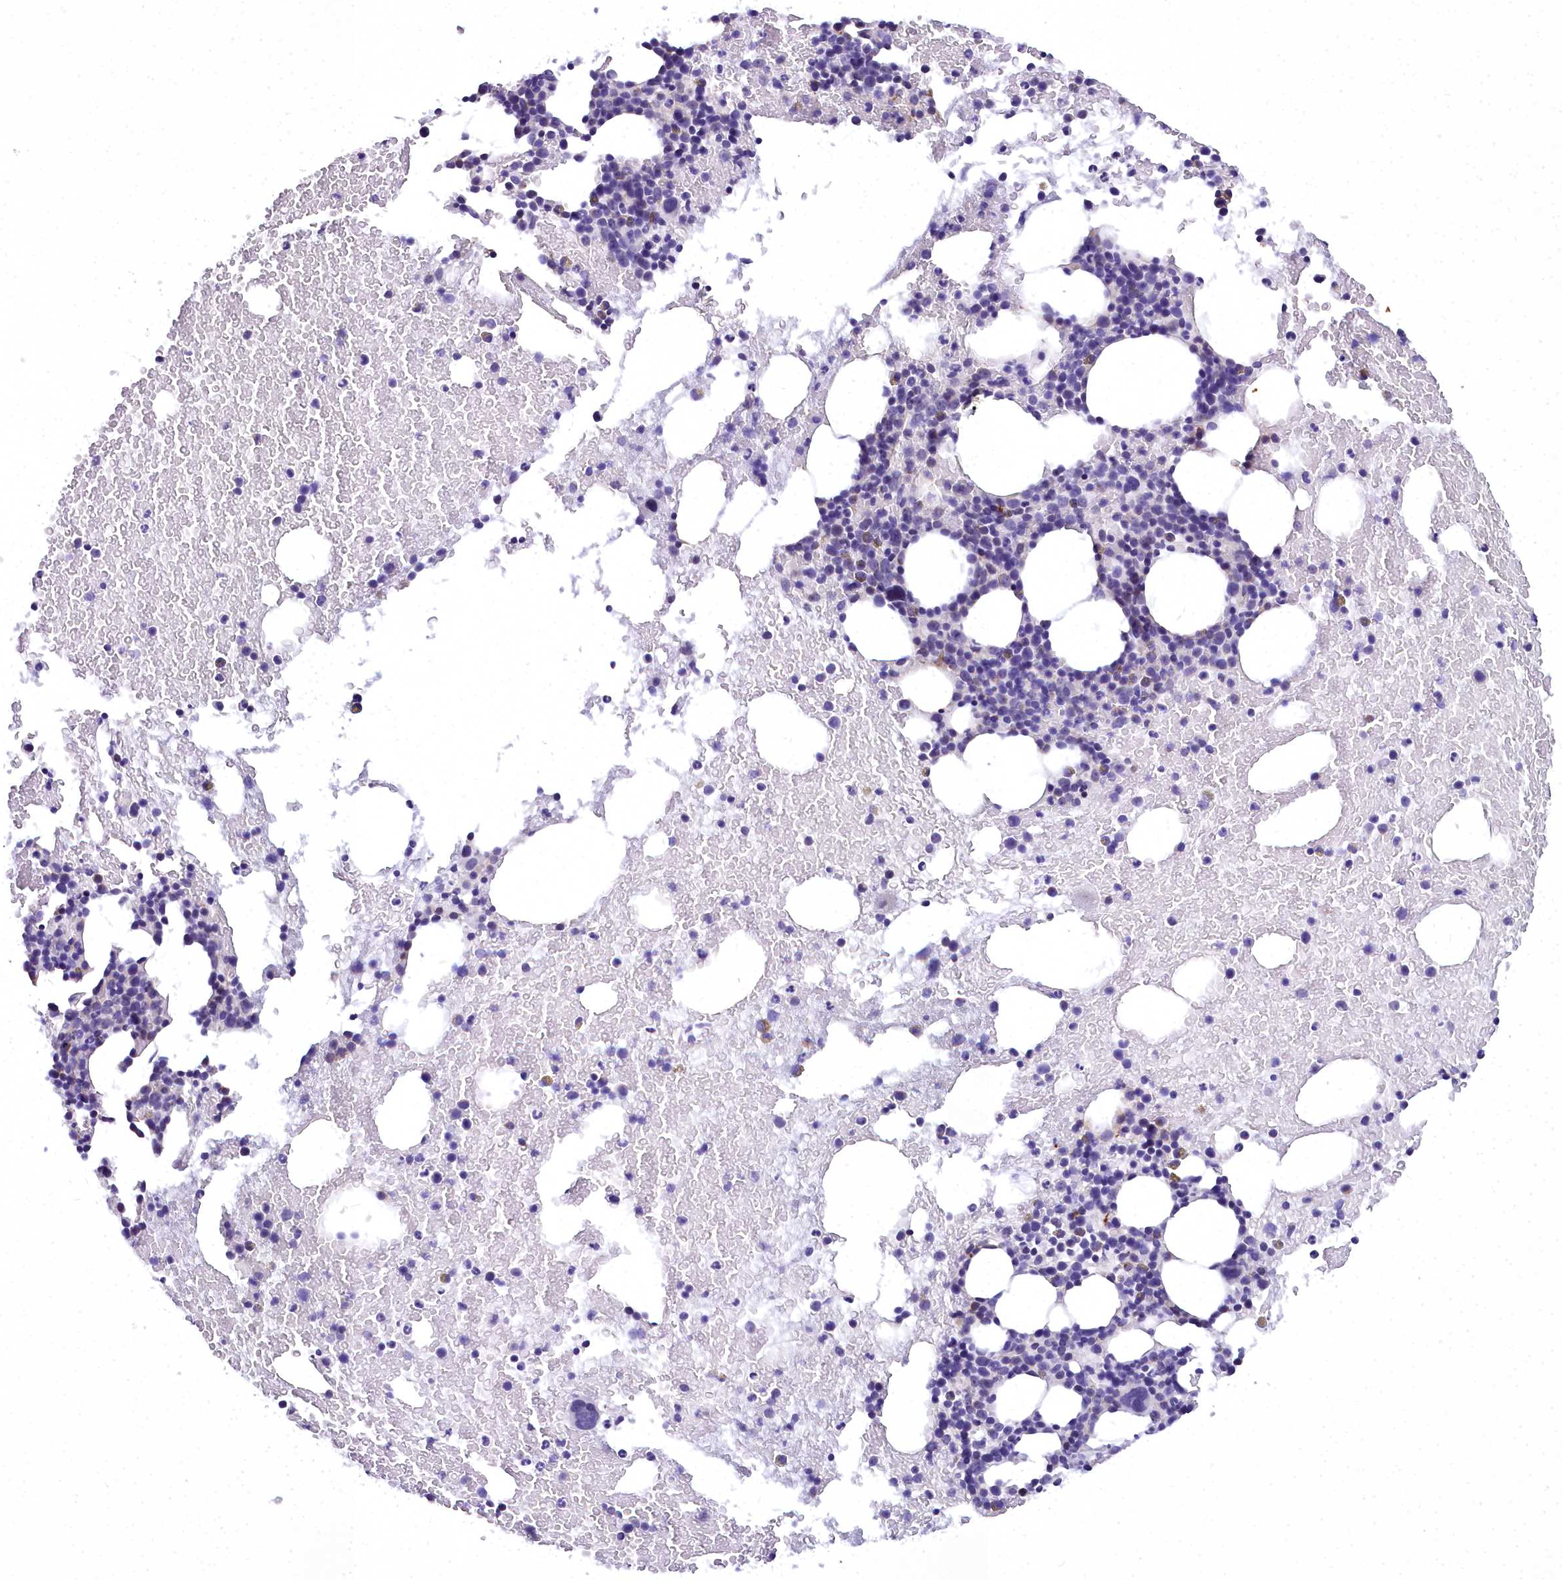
{"staining": {"intensity": "negative", "quantity": "none", "location": "none"}, "tissue": "bone marrow", "cell_type": "Hematopoietic cells", "image_type": "normal", "snomed": [{"axis": "morphology", "description": "Normal tissue, NOS"}, {"axis": "topography", "description": "Bone marrow"}], "caption": "Hematopoietic cells show no significant protein staining in normal bone marrow. (DAB (3,3'-diaminobenzidine) immunohistochemistry with hematoxylin counter stain).", "gene": "TIMM22", "patient": {"sex": "male", "age": 57}}